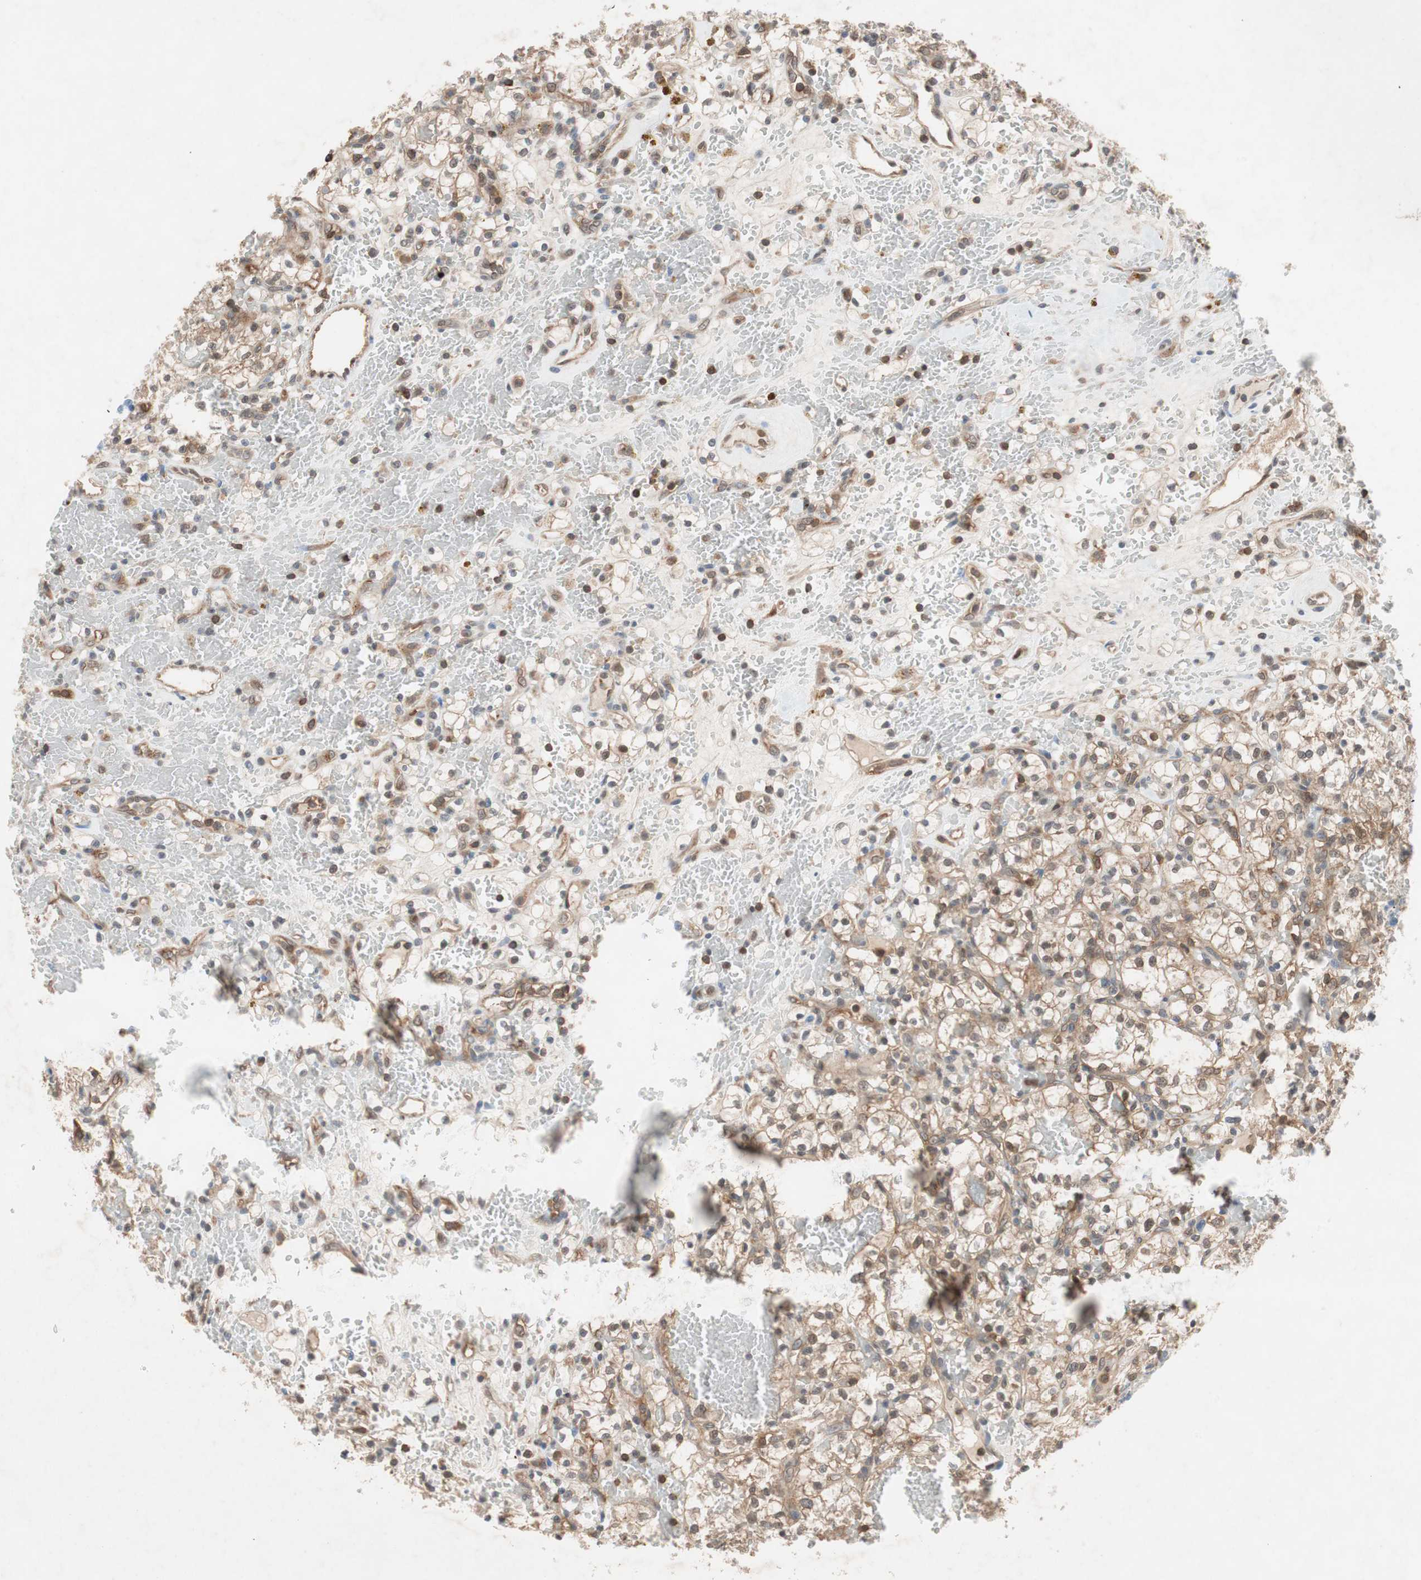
{"staining": {"intensity": "weak", "quantity": "25%-75%", "location": "cytoplasmic/membranous"}, "tissue": "renal cancer", "cell_type": "Tumor cells", "image_type": "cancer", "snomed": [{"axis": "morphology", "description": "Adenocarcinoma, NOS"}, {"axis": "topography", "description": "Kidney"}], "caption": "Renal cancer stained for a protein (brown) demonstrates weak cytoplasmic/membranous positive staining in approximately 25%-75% of tumor cells.", "gene": "GALT", "patient": {"sex": "female", "age": 60}}